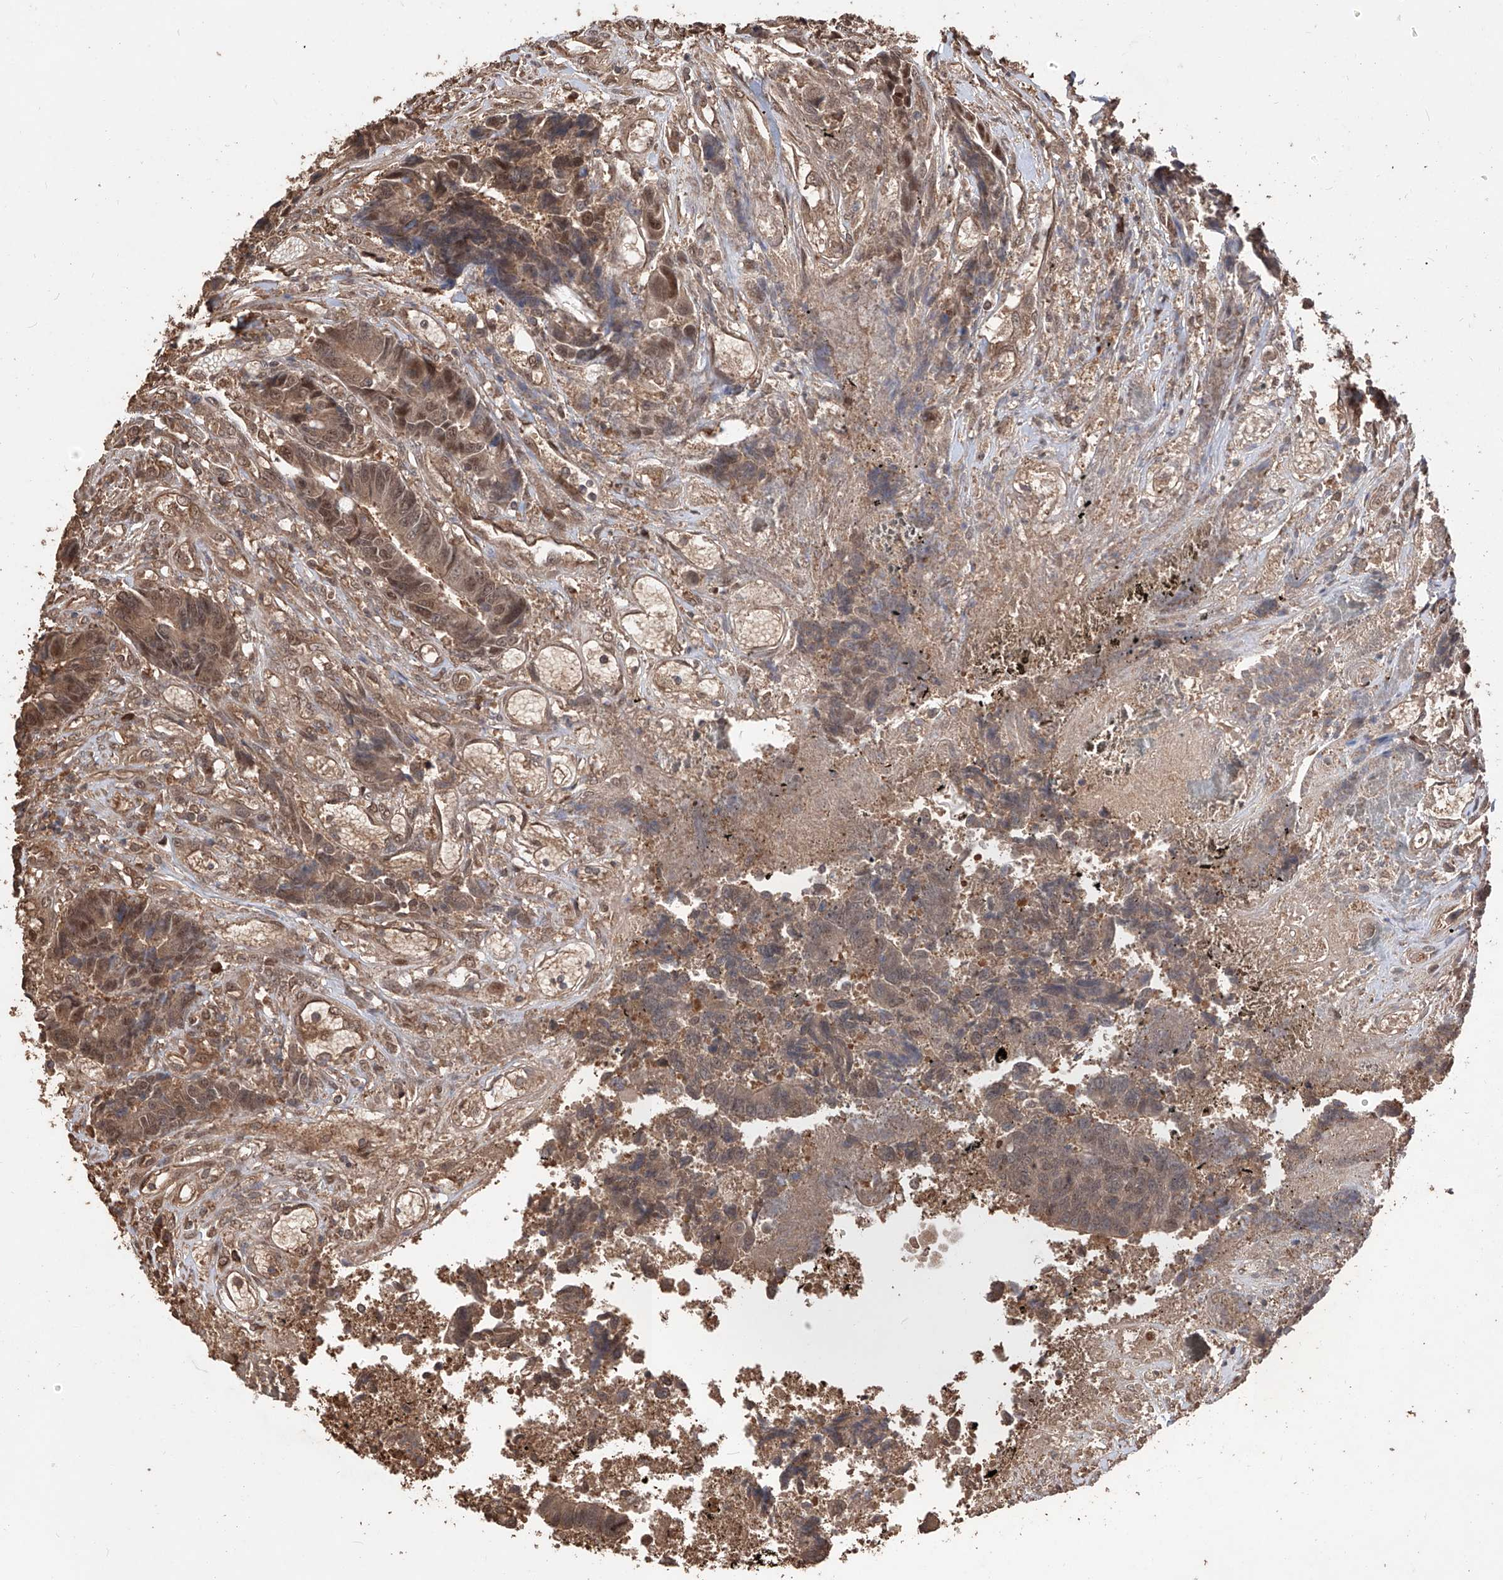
{"staining": {"intensity": "moderate", "quantity": ">75%", "location": "nuclear"}, "tissue": "colorectal cancer", "cell_type": "Tumor cells", "image_type": "cancer", "snomed": [{"axis": "morphology", "description": "Adenocarcinoma, NOS"}, {"axis": "topography", "description": "Rectum"}], "caption": "Colorectal adenocarcinoma tissue exhibits moderate nuclear positivity in approximately >75% of tumor cells", "gene": "FAM135A", "patient": {"sex": "male", "age": 84}}